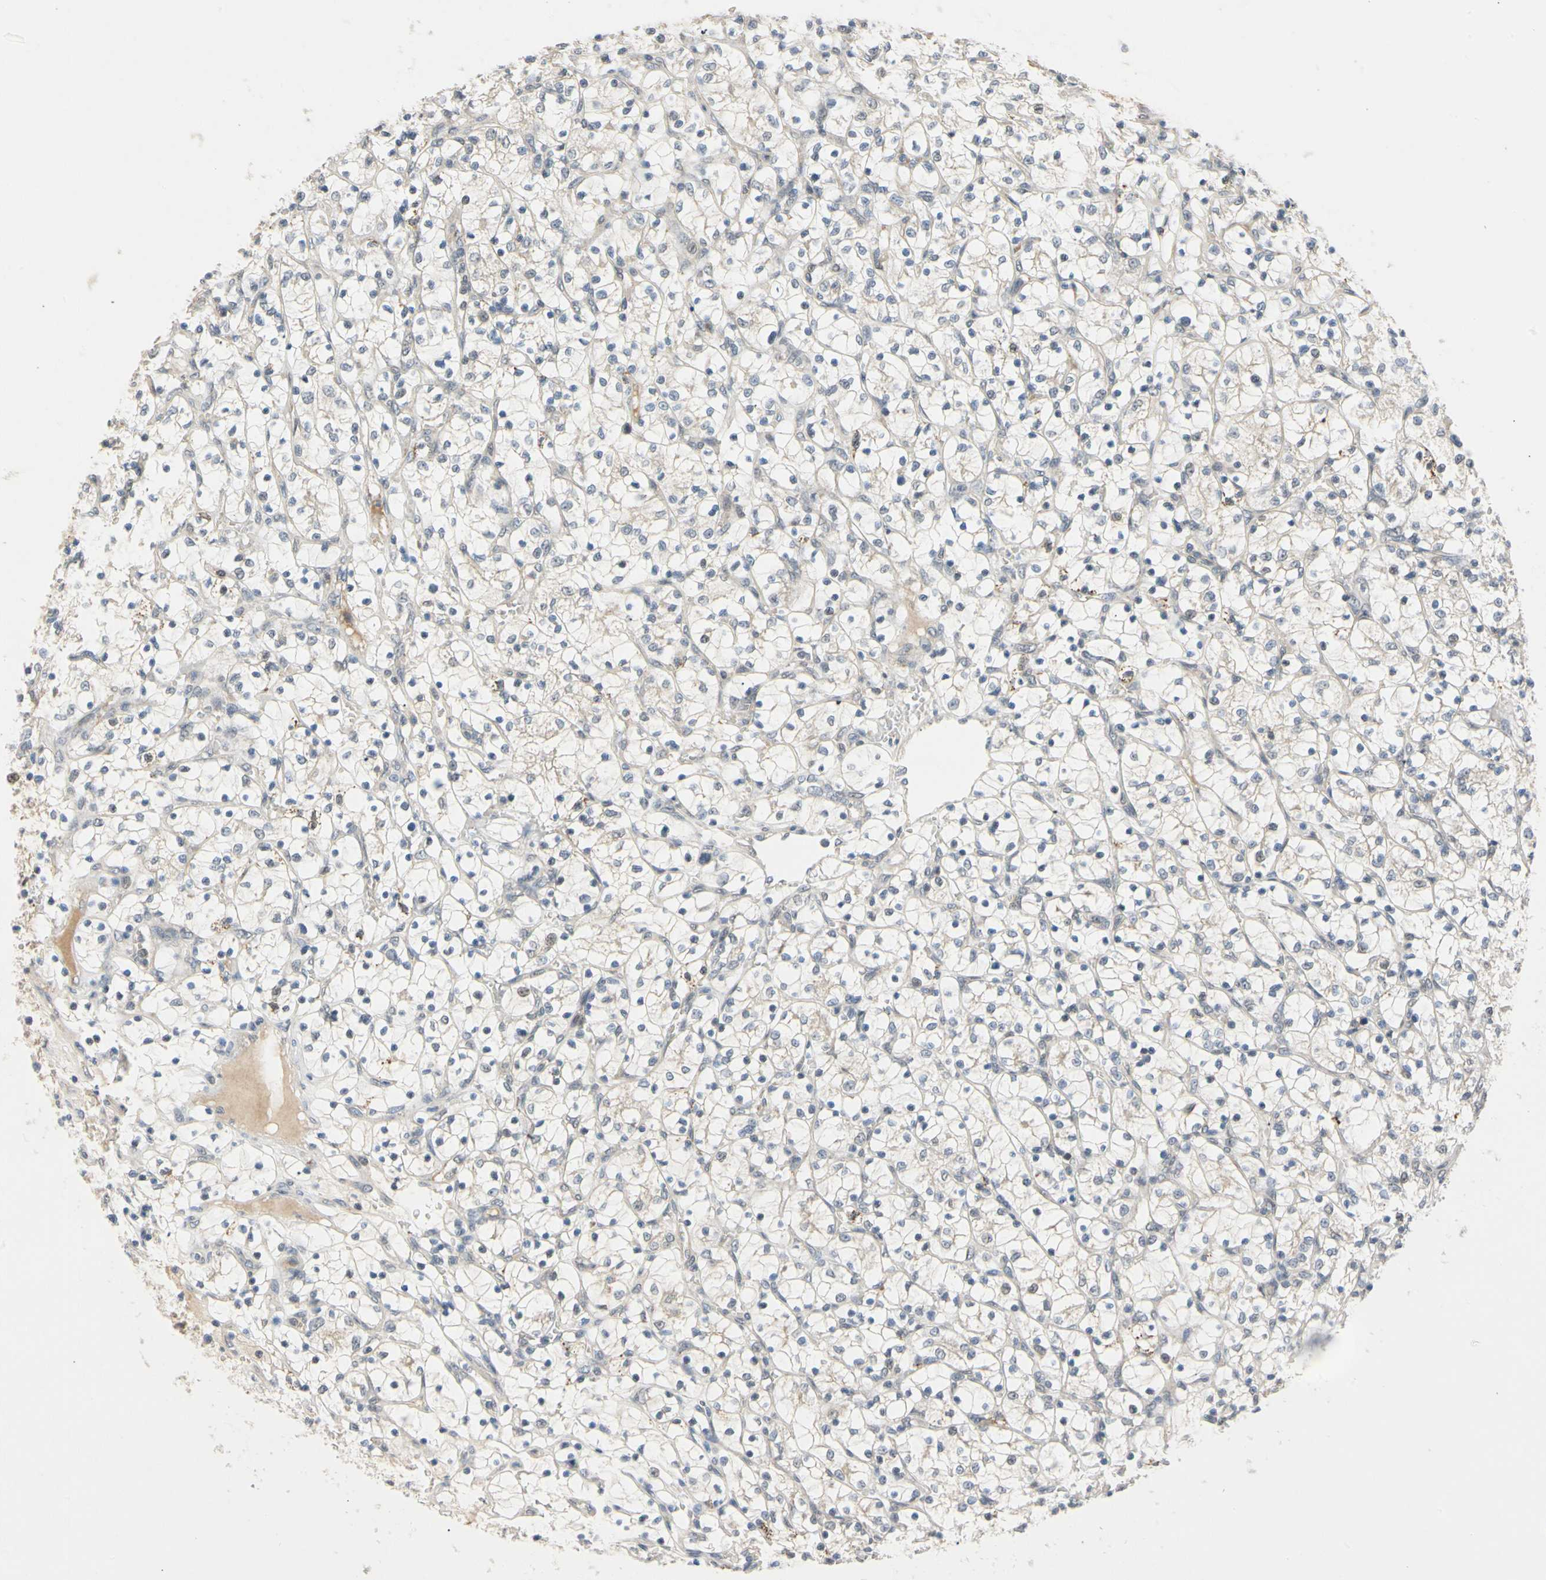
{"staining": {"intensity": "negative", "quantity": "none", "location": "none"}, "tissue": "renal cancer", "cell_type": "Tumor cells", "image_type": "cancer", "snomed": [{"axis": "morphology", "description": "Adenocarcinoma, NOS"}, {"axis": "topography", "description": "Kidney"}], "caption": "Tumor cells show no significant staining in renal adenocarcinoma. Brightfield microscopy of IHC stained with DAB (brown) and hematoxylin (blue), captured at high magnification.", "gene": "RIOX2", "patient": {"sex": "female", "age": 69}}